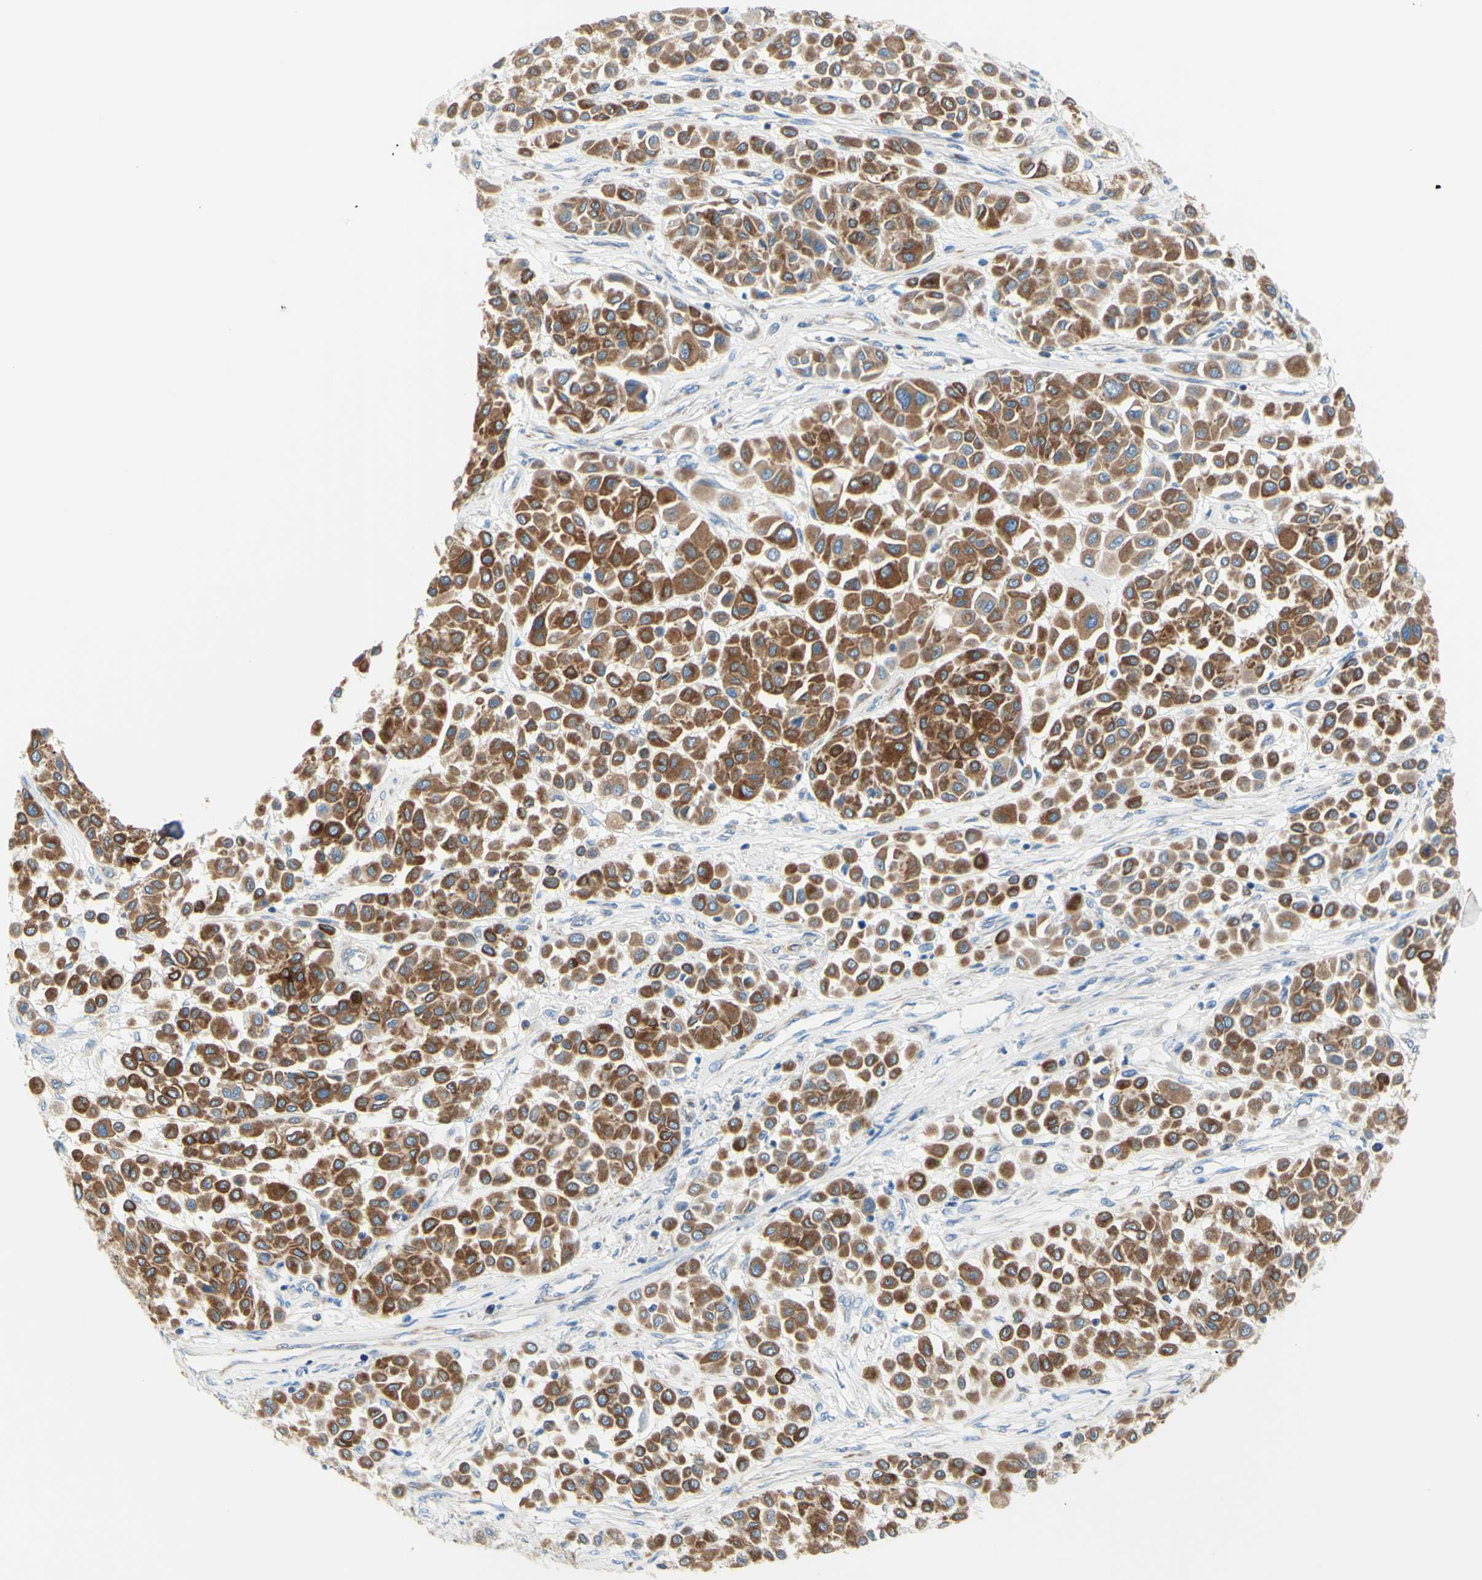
{"staining": {"intensity": "strong", "quantity": ">75%", "location": "cytoplasmic/membranous"}, "tissue": "melanoma", "cell_type": "Tumor cells", "image_type": "cancer", "snomed": [{"axis": "morphology", "description": "Malignant melanoma, Metastatic site"}, {"axis": "topography", "description": "Soft tissue"}], "caption": "Immunohistochemical staining of human melanoma exhibits high levels of strong cytoplasmic/membranous protein expression in approximately >75% of tumor cells. Using DAB (3,3'-diaminobenzidine) (brown) and hematoxylin (blue) stains, captured at high magnification using brightfield microscopy.", "gene": "RETREG2", "patient": {"sex": "male", "age": 41}}